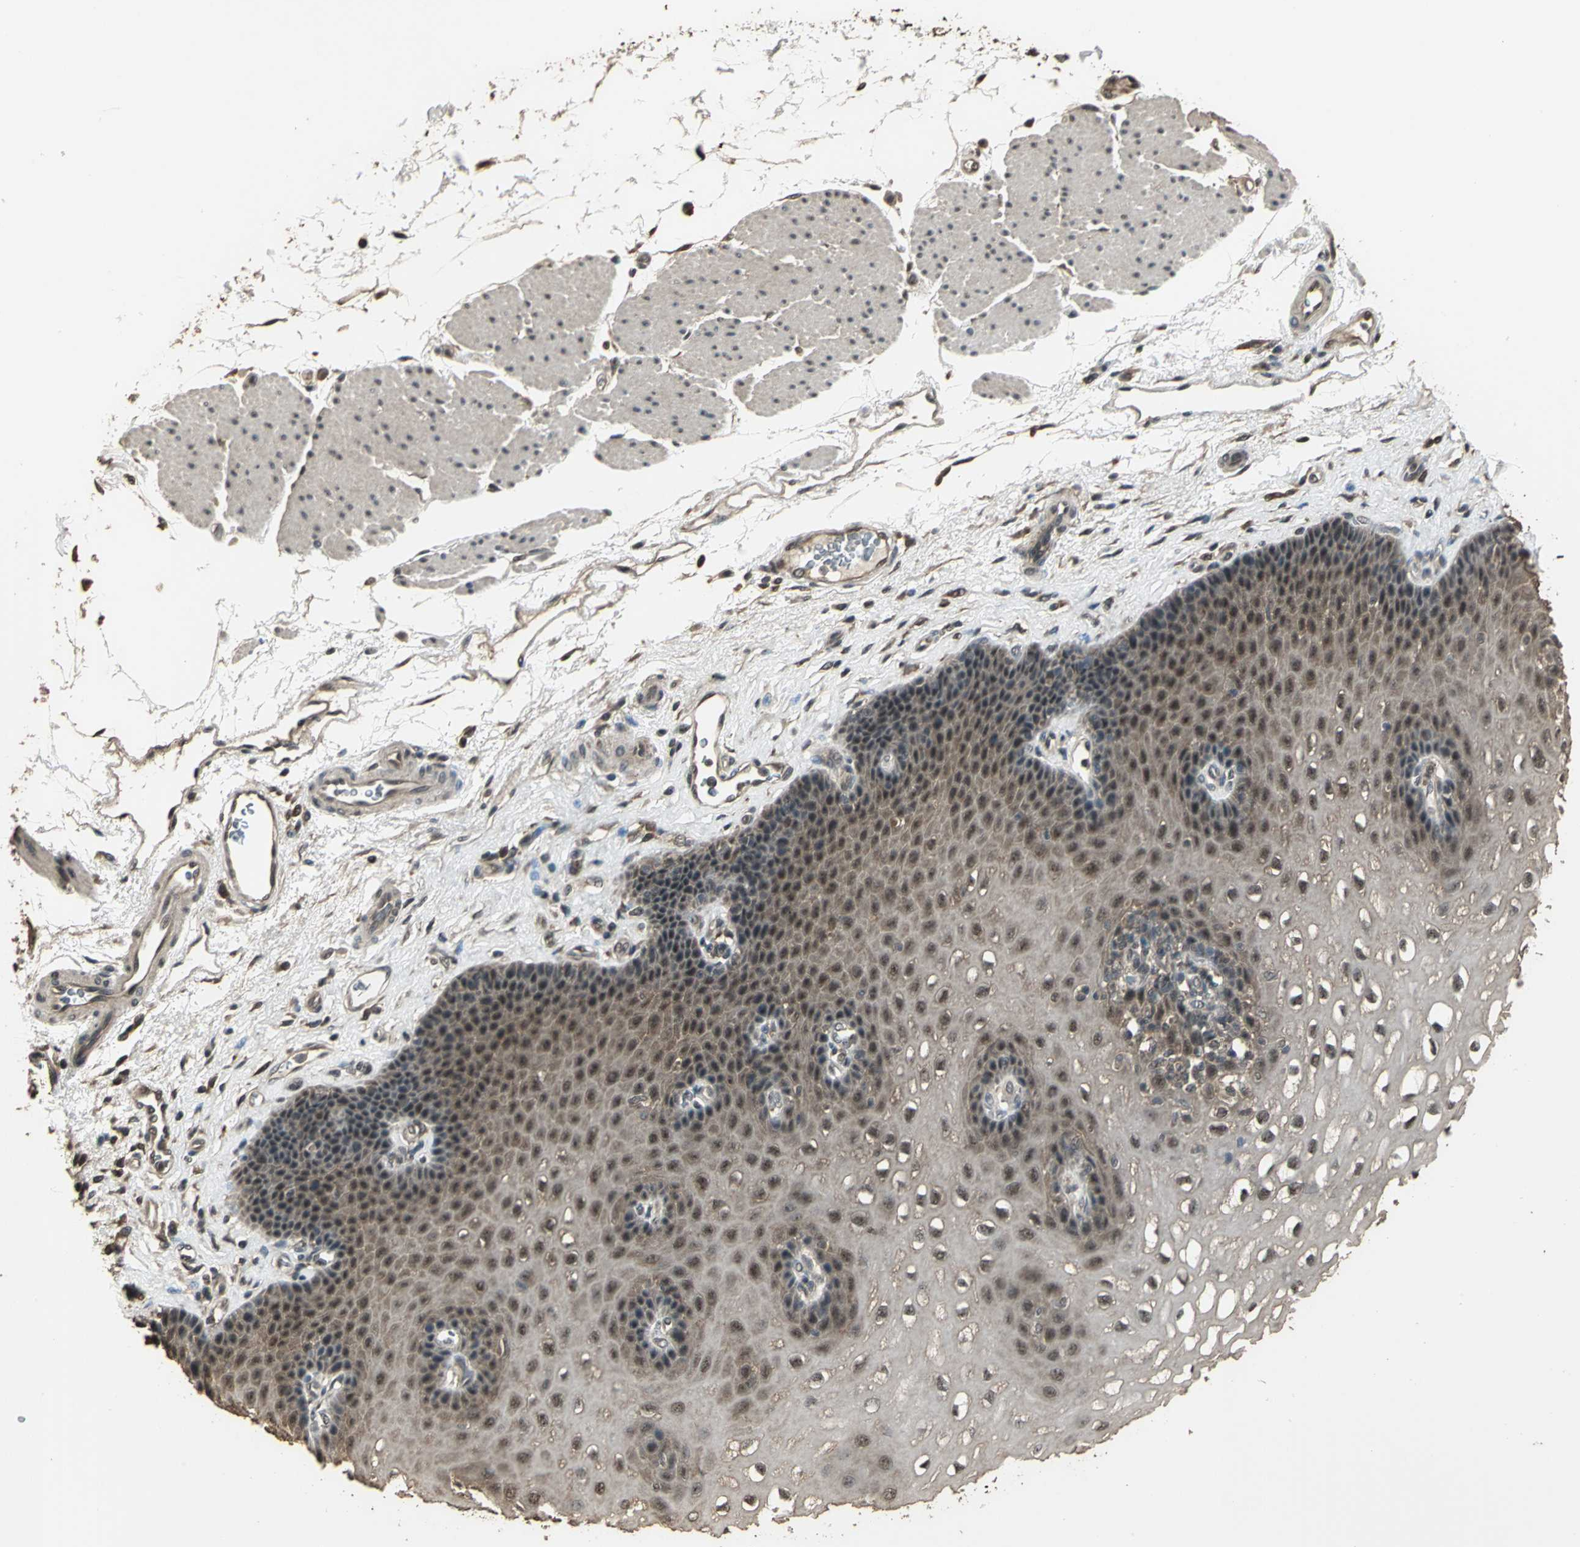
{"staining": {"intensity": "moderate", "quantity": ">75%", "location": "cytoplasmic/membranous,nuclear"}, "tissue": "esophagus", "cell_type": "Squamous epithelial cells", "image_type": "normal", "snomed": [{"axis": "morphology", "description": "Normal tissue, NOS"}, {"axis": "topography", "description": "Esophagus"}], "caption": "Immunohistochemistry (IHC) photomicrograph of normal esophagus stained for a protein (brown), which exhibits medium levels of moderate cytoplasmic/membranous,nuclear positivity in about >75% of squamous epithelial cells.", "gene": "UCHL5", "patient": {"sex": "female", "age": 72}}